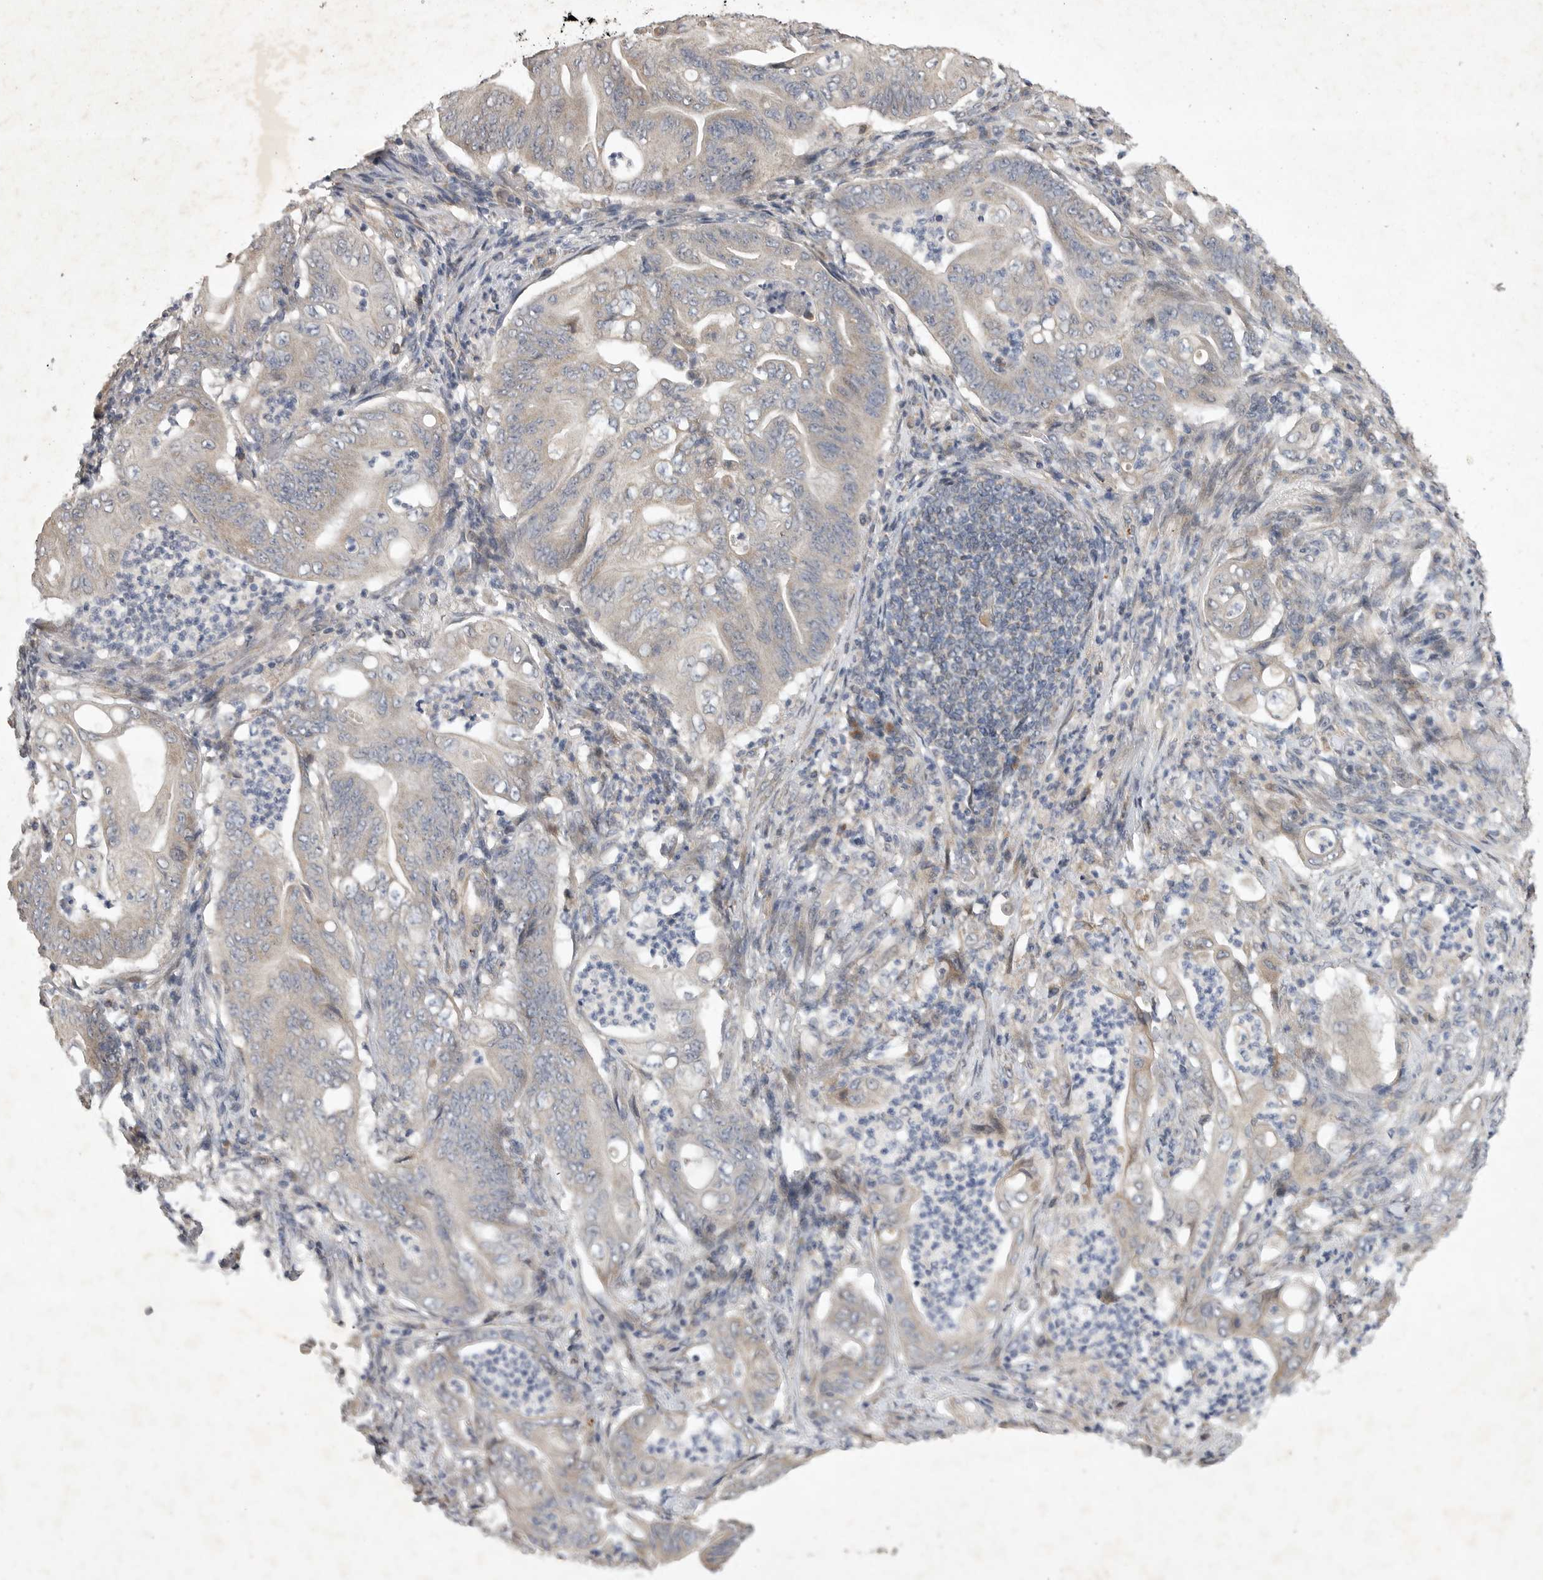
{"staining": {"intensity": "negative", "quantity": "none", "location": "none"}, "tissue": "stomach cancer", "cell_type": "Tumor cells", "image_type": "cancer", "snomed": [{"axis": "morphology", "description": "Adenocarcinoma, NOS"}, {"axis": "topography", "description": "Stomach"}], "caption": "Stomach cancer stained for a protein using immunohistochemistry (IHC) shows no positivity tumor cells.", "gene": "EDEM3", "patient": {"sex": "female", "age": 73}}